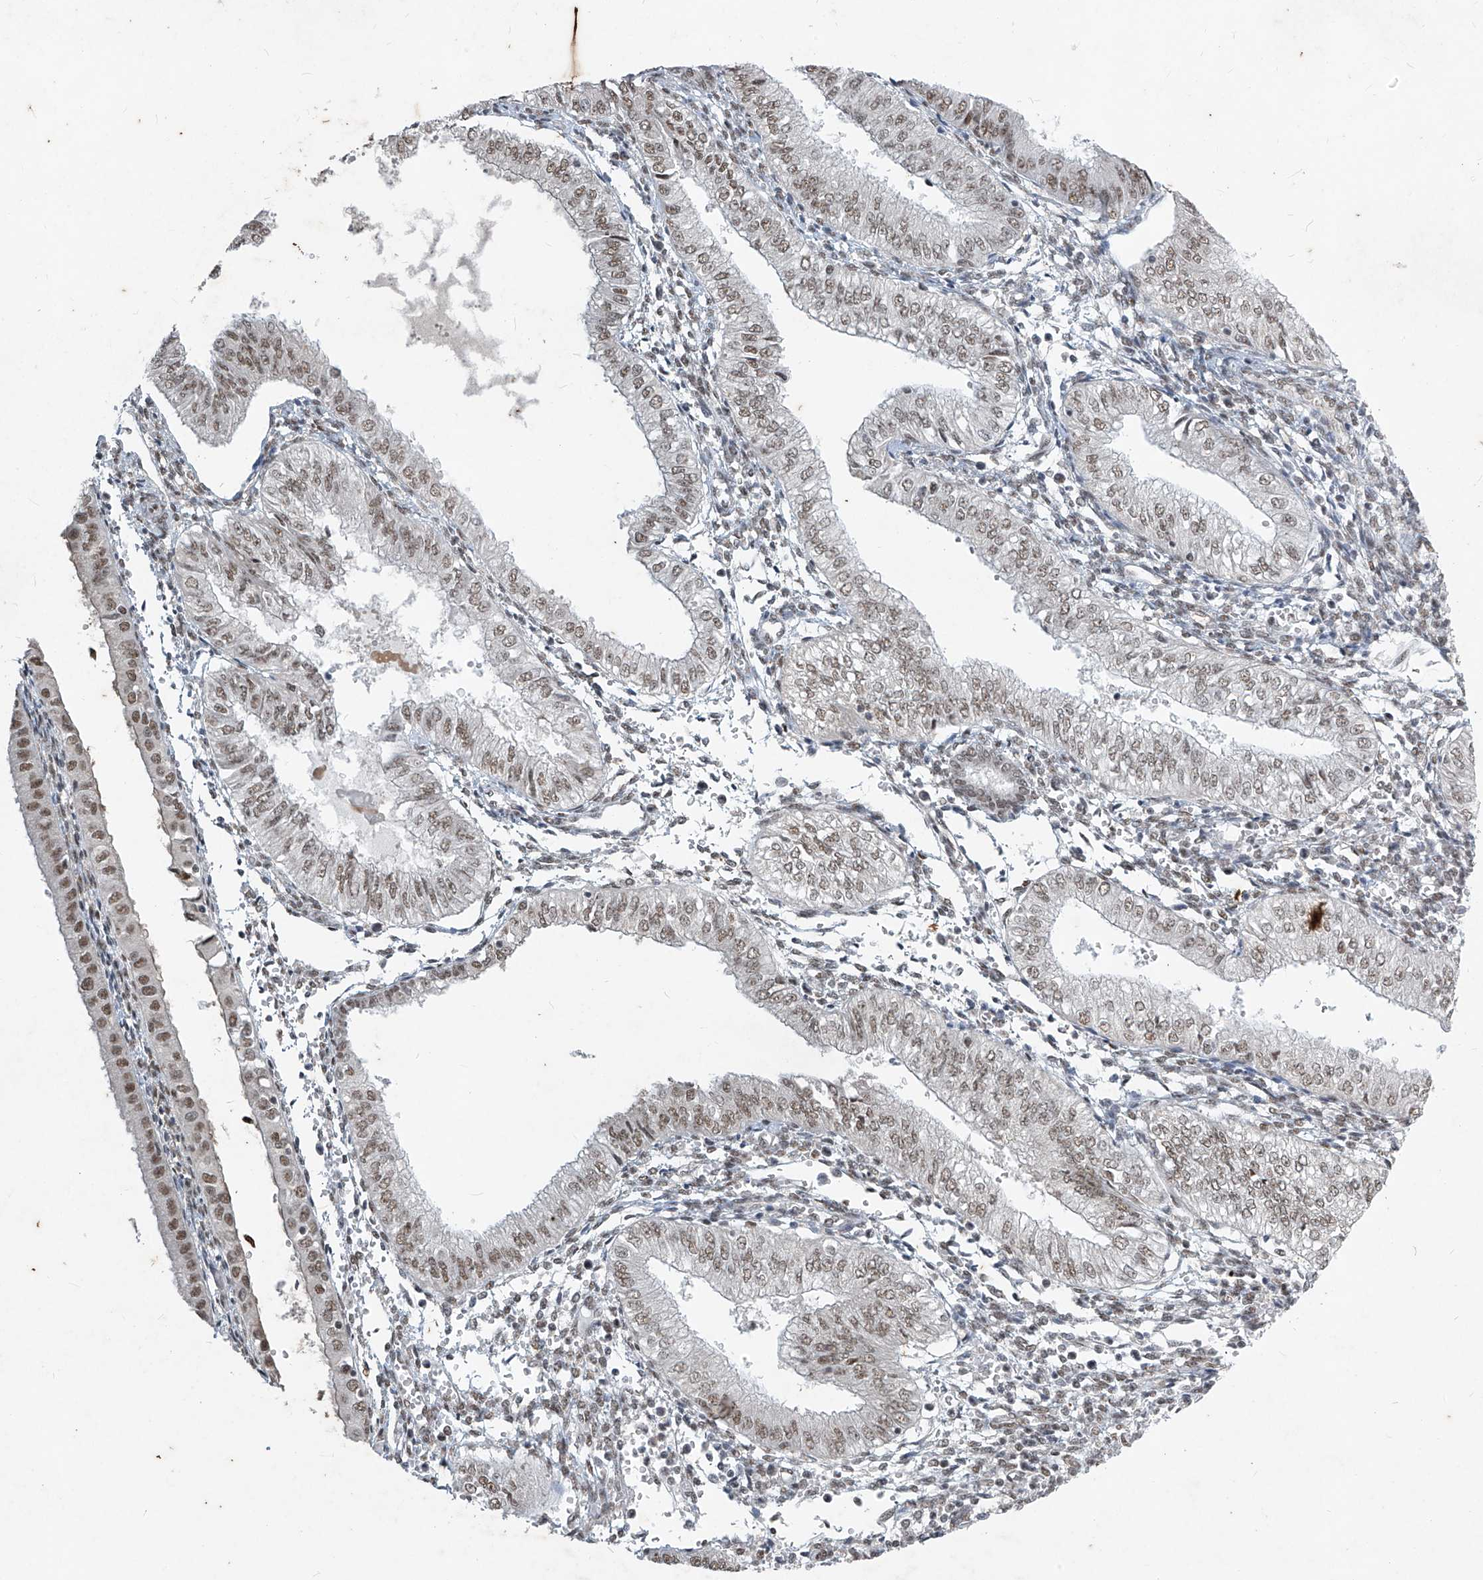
{"staining": {"intensity": "weak", "quantity": ">75%", "location": "nuclear"}, "tissue": "endometrial cancer", "cell_type": "Tumor cells", "image_type": "cancer", "snomed": [{"axis": "morphology", "description": "Adenocarcinoma, NOS"}, {"axis": "topography", "description": "Endometrium"}], "caption": "IHC photomicrograph of neoplastic tissue: adenocarcinoma (endometrial) stained using immunohistochemistry (IHC) shows low levels of weak protein expression localized specifically in the nuclear of tumor cells, appearing as a nuclear brown color.", "gene": "TFEC", "patient": {"sex": "female", "age": 53}}